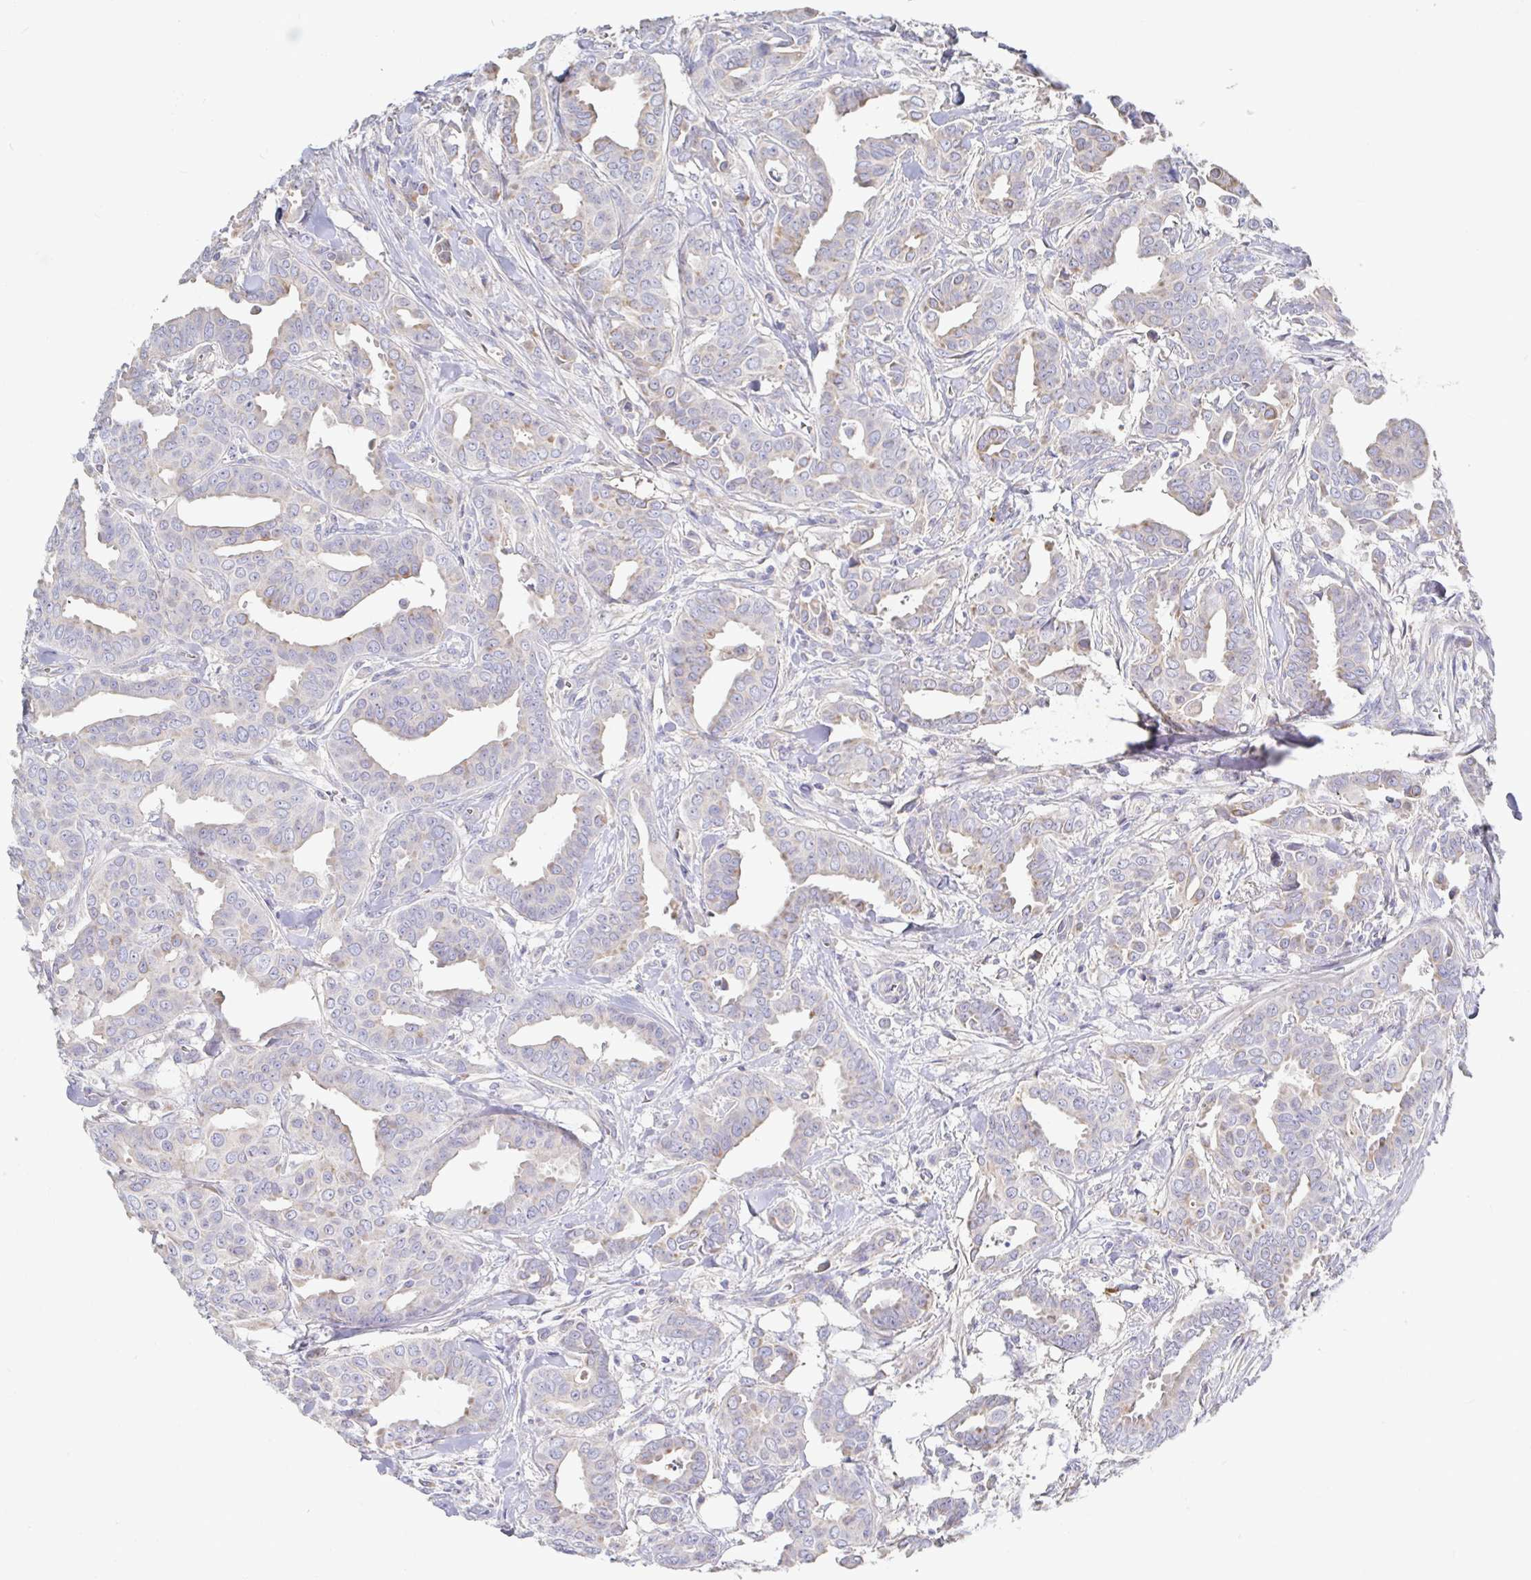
{"staining": {"intensity": "weak", "quantity": "<25%", "location": "cytoplasmic/membranous"}, "tissue": "breast cancer", "cell_type": "Tumor cells", "image_type": "cancer", "snomed": [{"axis": "morphology", "description": "Duct carcinoma"}, {"axis": "topography", "description": "Breast"}], "caption": "IHC of human breast cancer demonstrates no expression in tumor cells. The staining is performed using DAB (3,3'-diaminobenzidine) brown chromogen with nuclei counter-stained in using hematoxylin.", "gene": "IRAK2", "patient": {"sex": "female", "age": 45}}